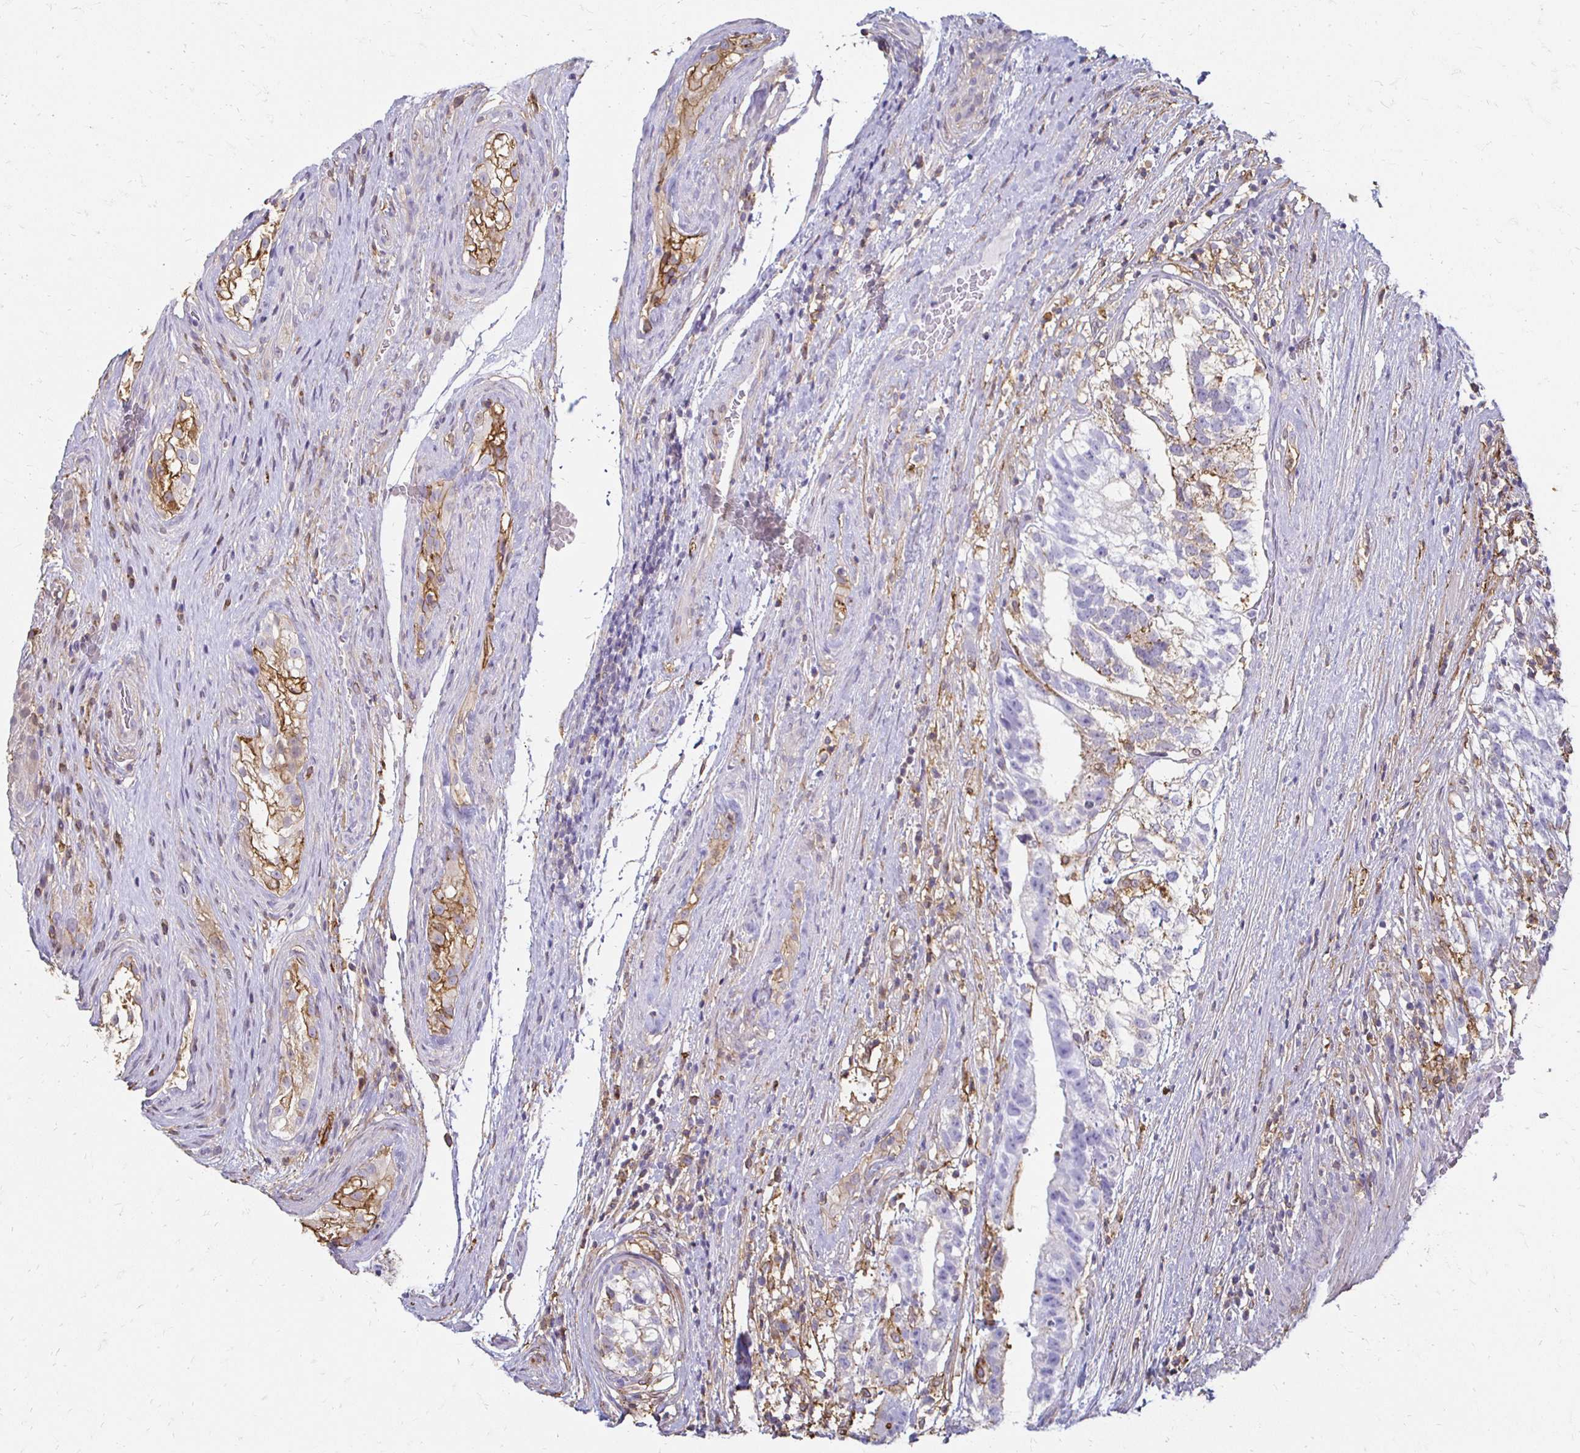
{"staining": {"intensity": "weak", "quantity": "<25%", "location": "cytoplasmic/membranous"}, "tissue": "testis cancer", "cell_type": "Tumor cells", "image_type": "cancer", "snomed": [{"axis": "morphology", "description": "Seminoma, NOS"}, {"axis": "morphology", "description": "Carcinoma, Embryonal, NOS"}, {"axis": "topography", "description": "Testis"}], "caption": "High magnification brightfield microscopy of testis cancer stained with DAB (3,3'-diaminobenzidine) (brown) and counterstained with hematoxylin (blue): tumor cells show no significant positivity. (DAB (3,3'-diaminobenzidine) IHC with hematoxylin counter stain).", "gene": "TAS1R3", "patient": {"sex": "male", "age": 41}}